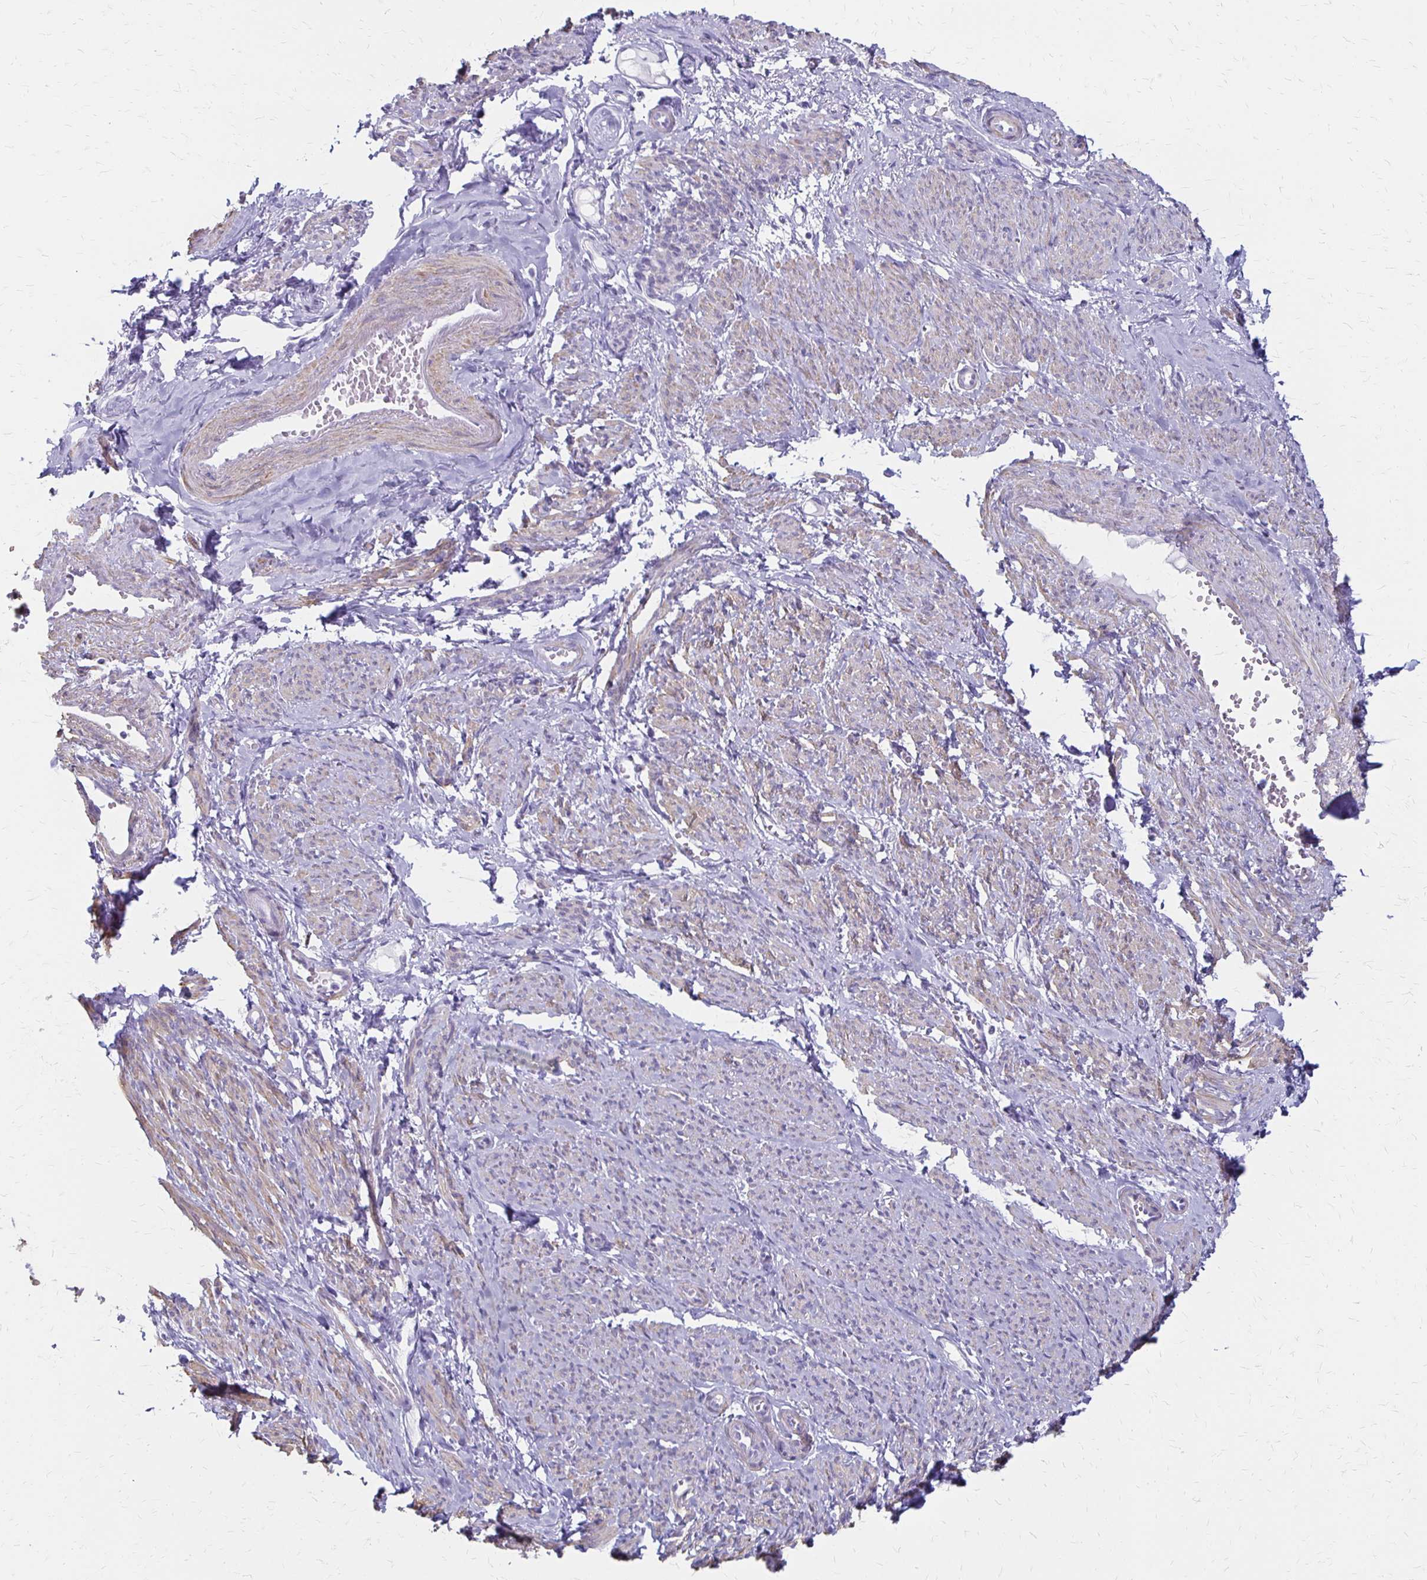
{"staining": {"intensity": "weak", "quantity": "25%-75%", "location": "cytoplasmic/membranous"}, "tissue": "smooth muscle", "cell_type": "Smooth muscle cells", "image_type": "normal", "snomed": [{"axis": "morphology", "description": "Normal tissue, NOS"}, {"axis": "topography", "description": "Smooth muscle"}], "caption": "Immunohistochemistry of benign human smooth muscle reveals low levels of weak cytoplasmic/membranous staining in about 25%-75% of smooth muscle cells. Nuclei are stained in blue.", "gene": "IVL", "patient": {"sex": "female", "age": 65}}